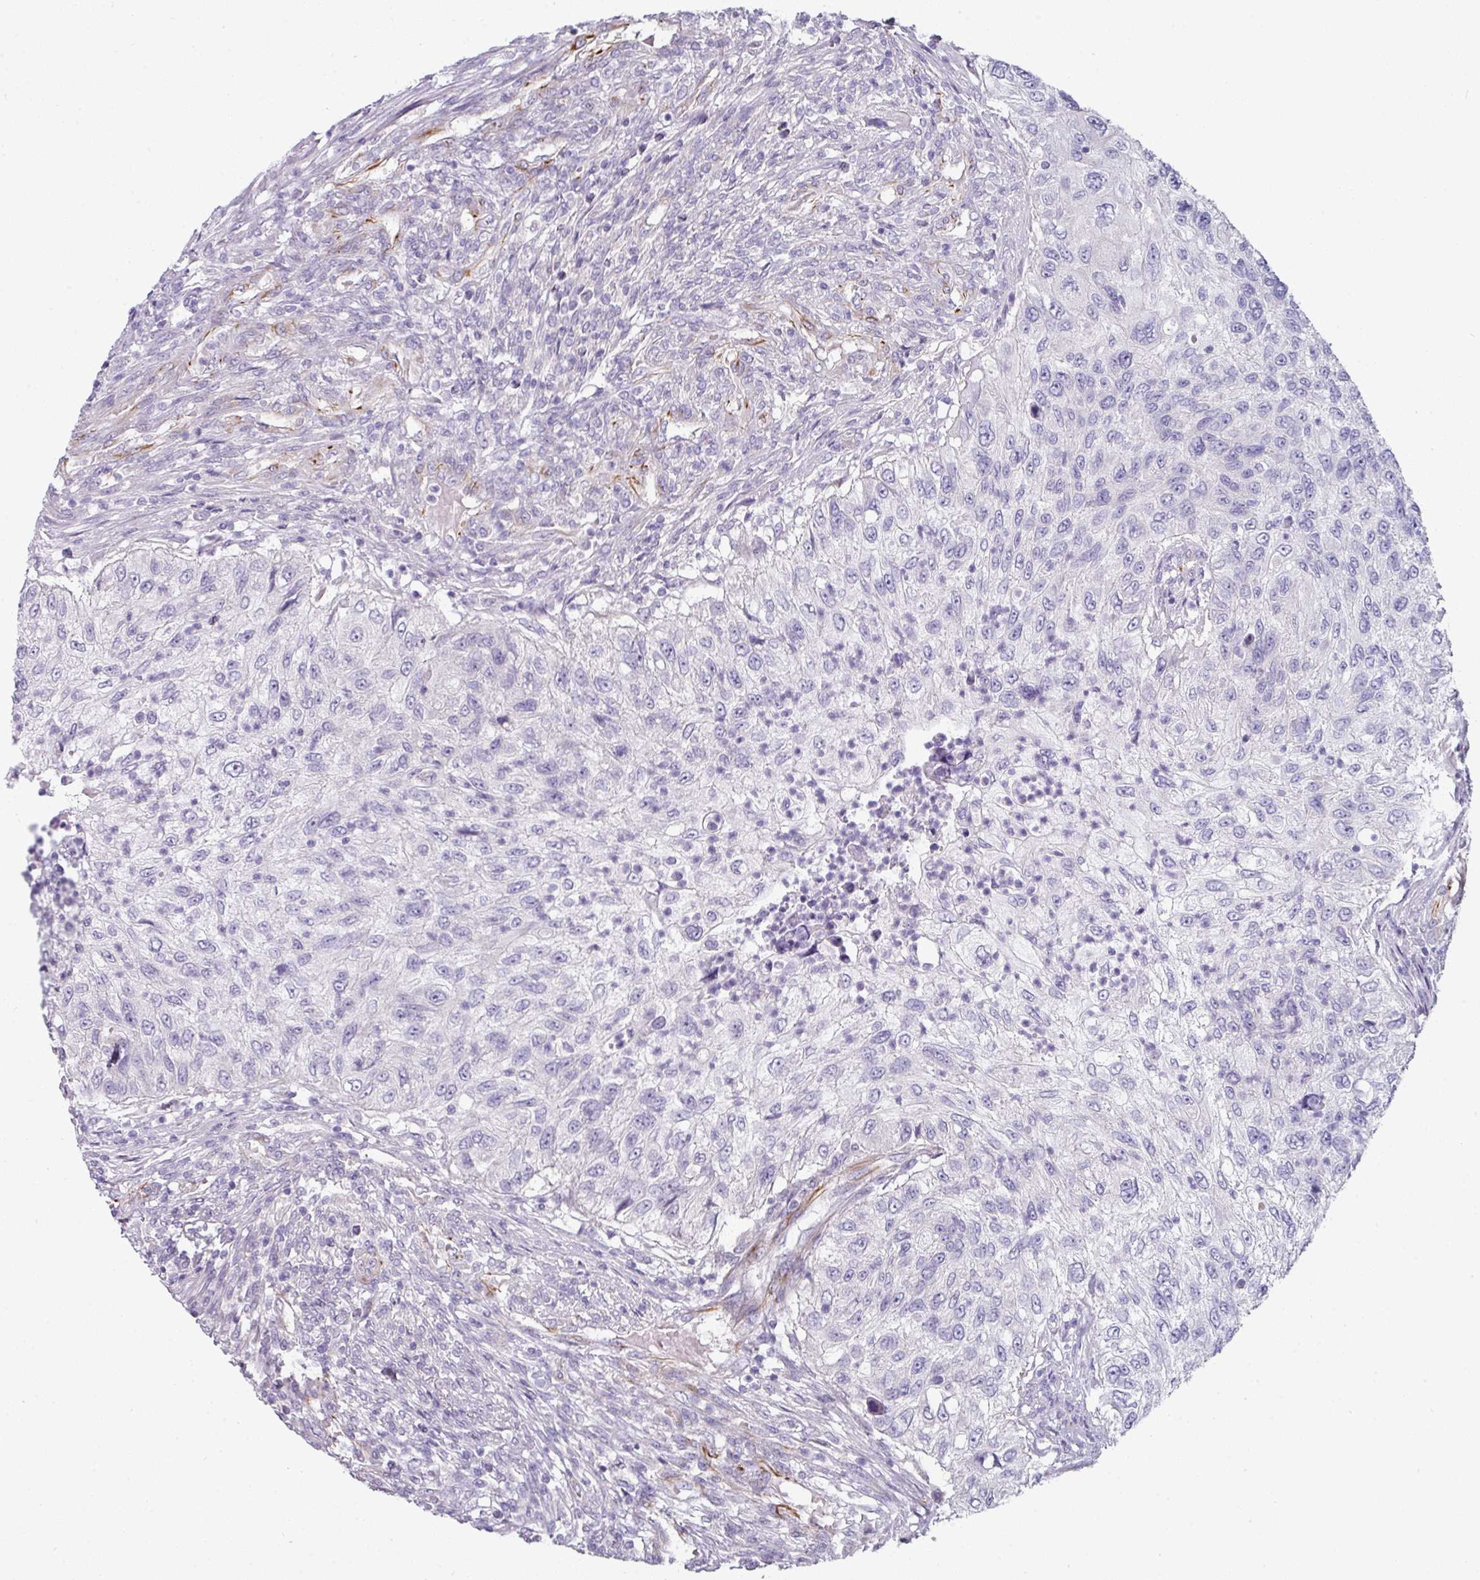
{"staining": {"intensity": "negative", "quantity": "none", "location": "none"}, "tissue": "urothelial cancer", "cell_type": "Tumor cells", "image_type": "cancer", "snomed": [{"axis": "morphology", "description": "Urothelial carcinoma, High grade"}, {"axis": "topography", "description": "Urinary bladder"}], "caption": "Urothelial carcinoma (high-grade) was stained to show a protein in brown. There is no significant expression in tumor cells.", "gene": "SLC17A7", "patient": {"sex": "female", "age": 60}}